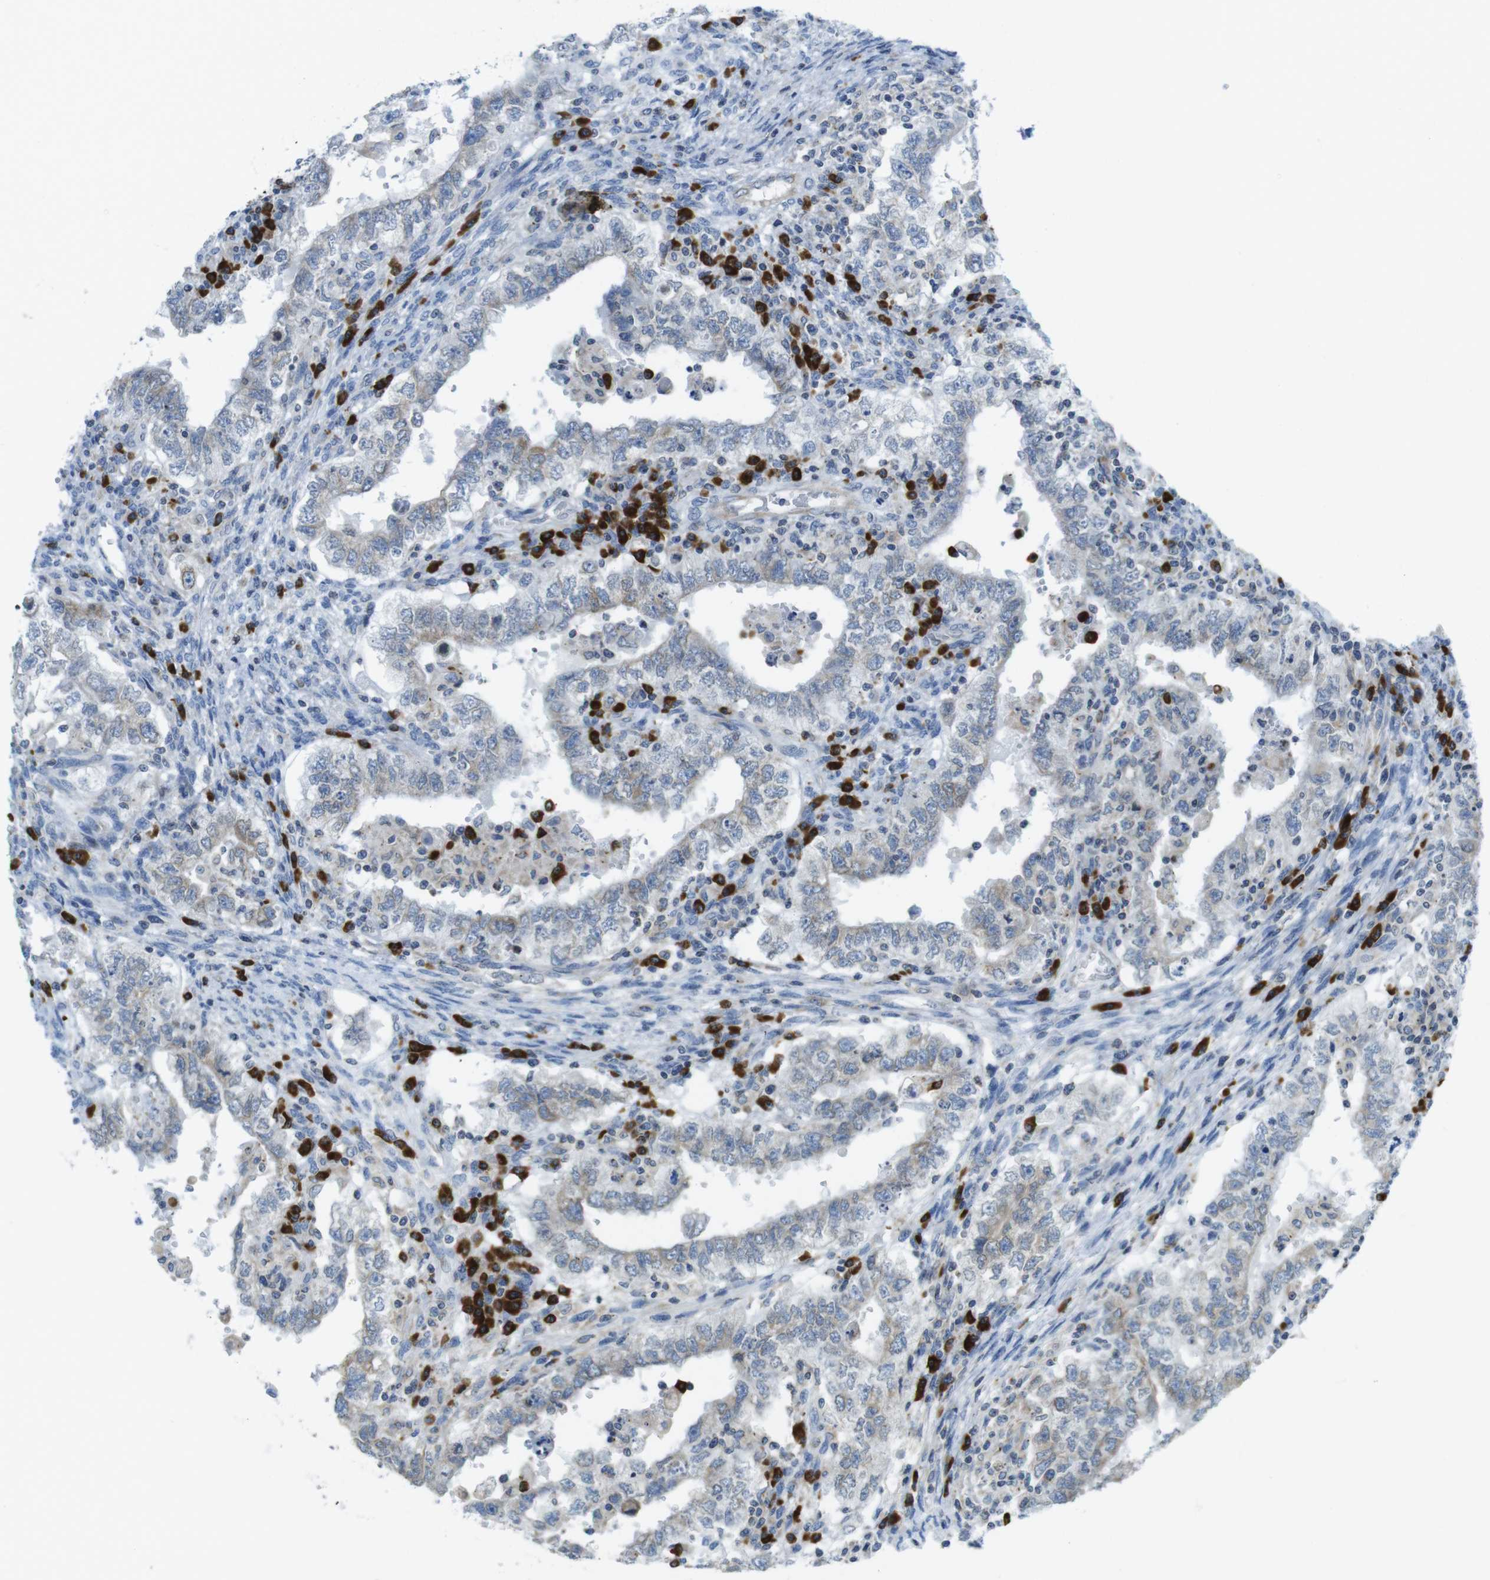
{"staining": {"intensity": "weak", "quantity": "25%-75%", "location": "cytoplasmic/membranous"}, "tissue": "testis cancer", "cell_type": "Tumor cells", "image_type": "cancer", "snomed": [{"axis": "morphology", "description": "Carcinoma, Embryonal, NOS"}, {"axis": "topography", "description": "Testis"}], "caption": "Tumor cells display weak cytoplasmic/membranous positivity in approximately 25%-75% of cells in testis cancer. The protein of interest is shown in brown color, while the nuclei are stained blue.", "gene": "CLPTM1L", "patient": {"sex": "male", "age": 26}}